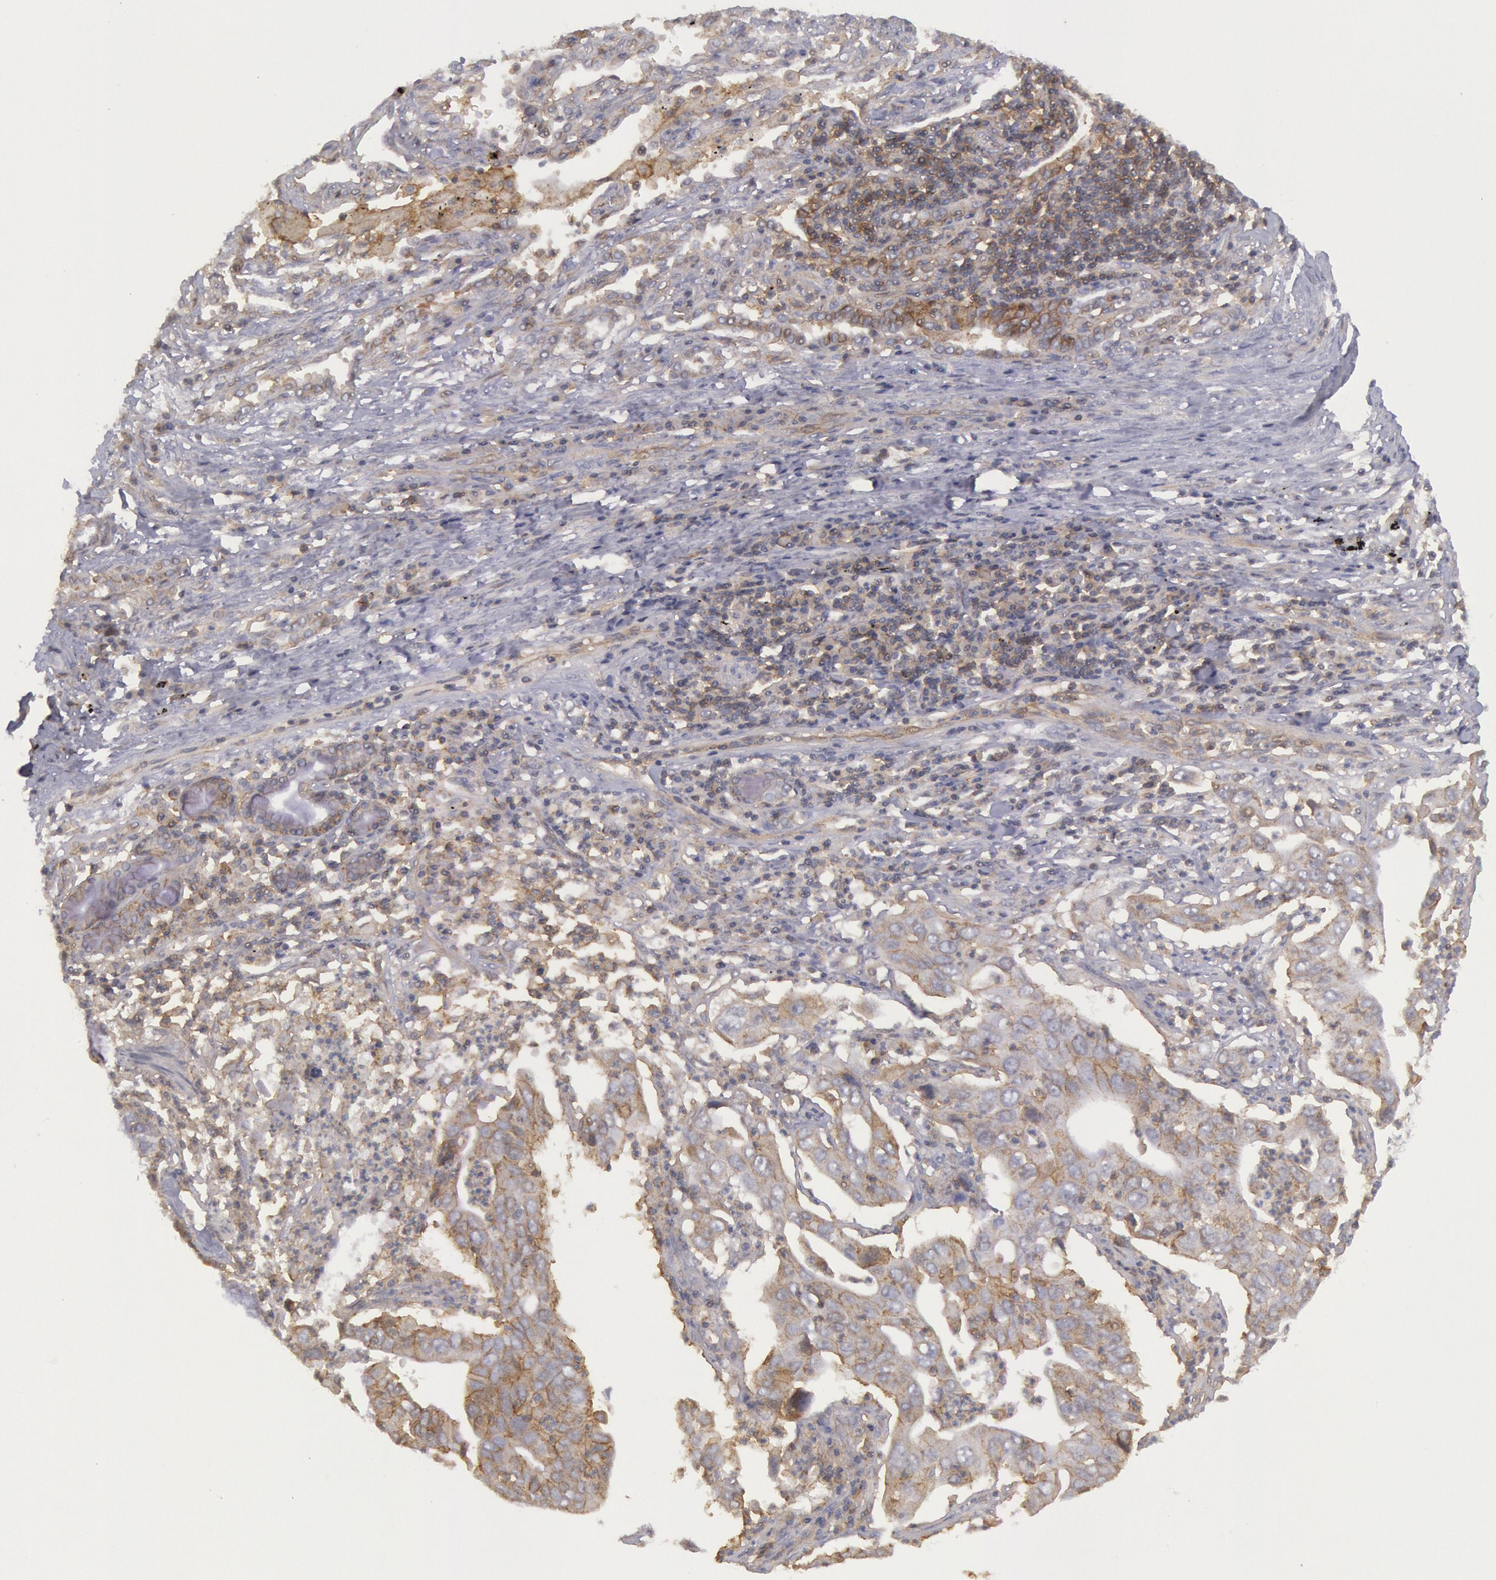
{"staining": {"intensity": "weak", "quantity": "25%-75%", "location": "cytoplasmic/membranous"}, "tissue": "lung cancer", "cell_type": "Tumor cells", "image_type": "cancer", "snomed": [{"axis": "morphology", "description": "Adenocarcinoma, NOS"}, {"axis": "topography", "description": "Lung"}], "caption": "Weak cytoplasmic/membranous expression is present in approximately 25%-75% of tumor cells in lung adenocarcinoma. Nuclei are stained in blue.", "gene": "STX4", "patient": {"sex": "male", "age": 48}}